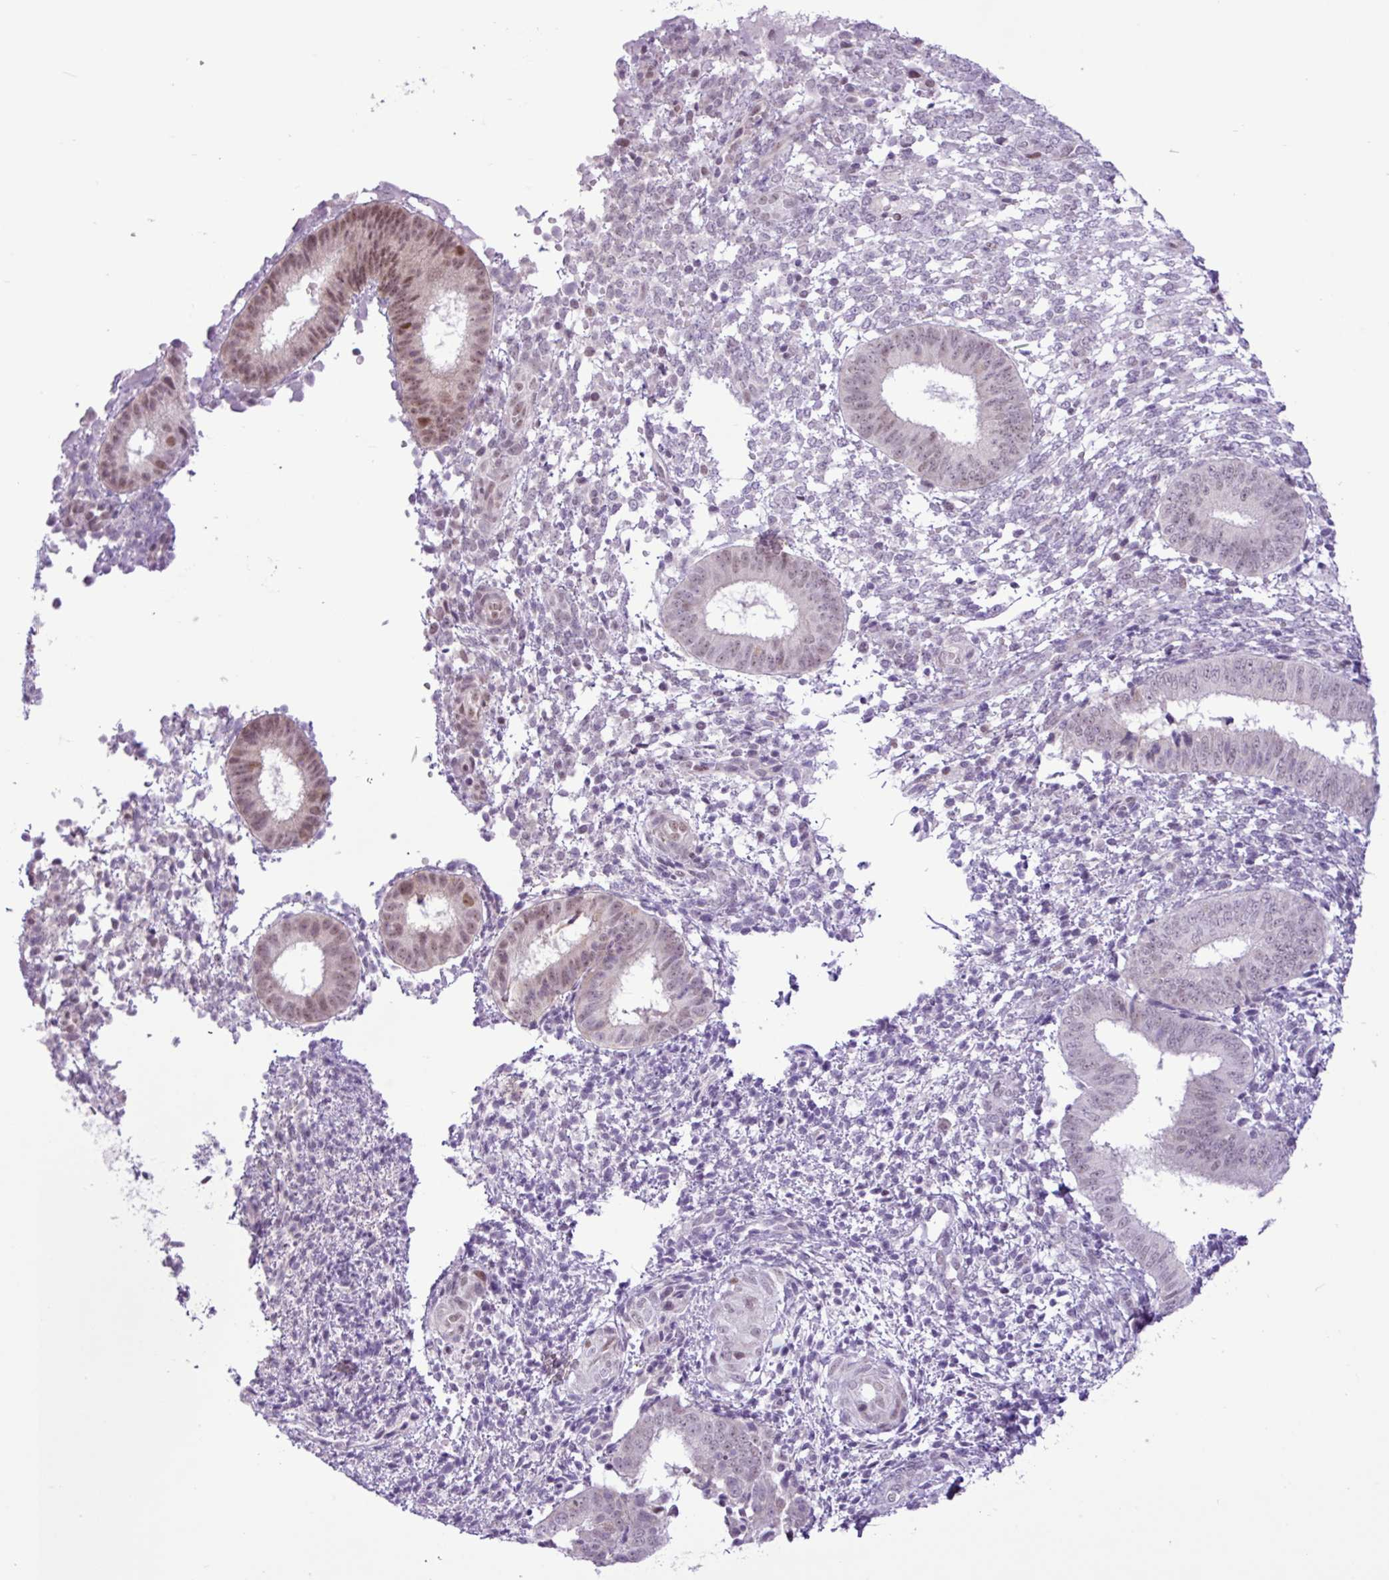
{"staining": {"intensity": "negative", "quantity": "none", "location": "none"}, "tissue": "endometrium", "cell_type": "Cells in endometrial stroma", "image_type": "normal", "snomed": [{"axis": "morphology", "description": "Normal tissue, NOS"}, {"axis": "topography", "description": "Endometrium"}], "caption": "Endometrium was stained to show a protein in brown. There is no significant positivity in cells in endometrial stroma. (DAB immunohistochemistry (IHC), high magnification).", "gene": "ELOA2", "patient": {"sex": "female", "age": 49}}